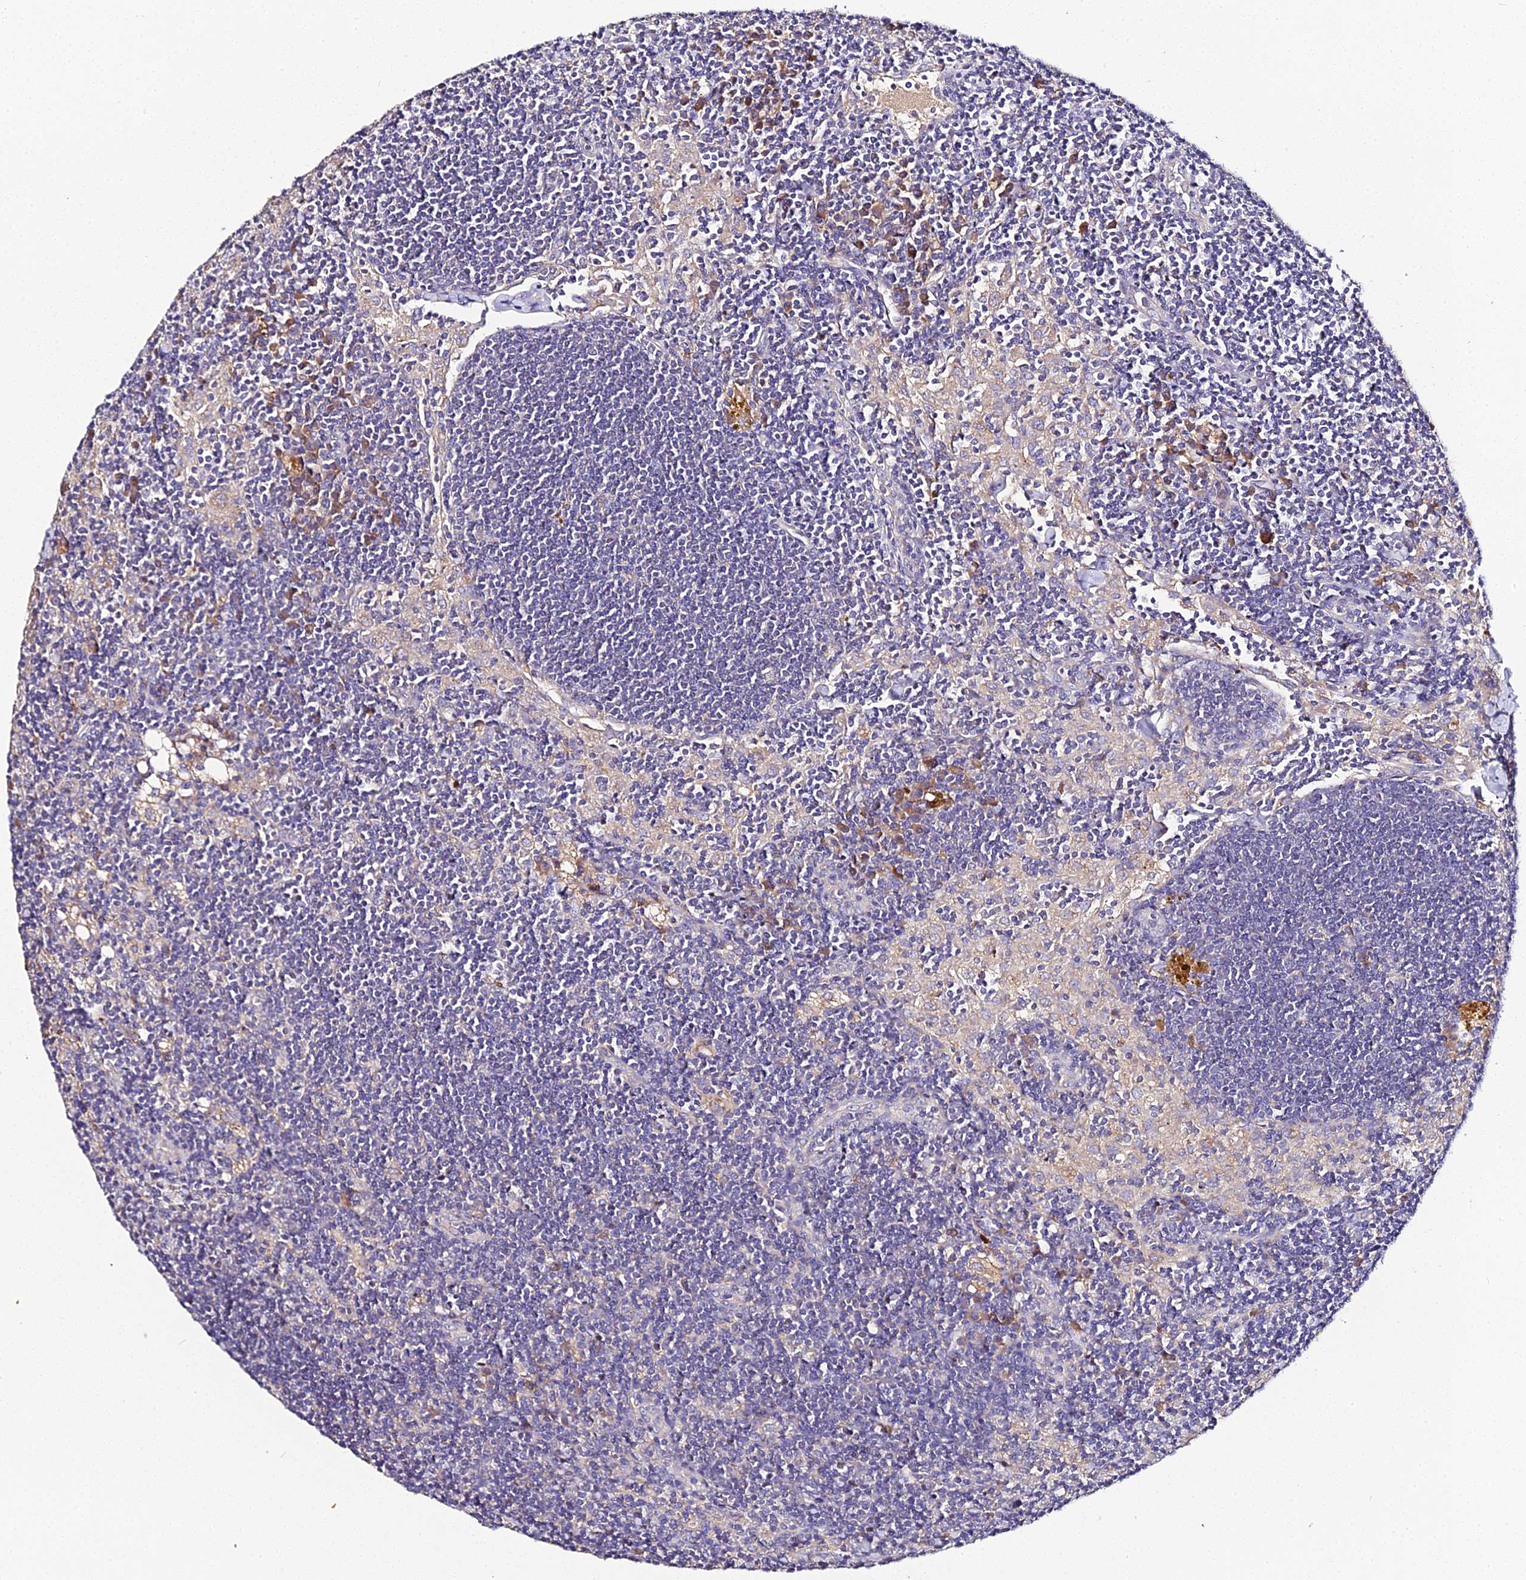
{"staining": {"intensity": "negative", "quantity": "none", "location": "none"}, "tissue": "lymph node", "cell_type": "Germinal center cells", "image_type": "normal", "snomed": [{"axis": "morphology", "description": "Normal tissue, NOS"}, {"axis": "topography", "description": "Lymph node"}], "caption": "High magnification brightfield microscopy of benign lymph node stained with DAB (3,3'-diaminobenzidine) (brown) and counterstained with hematoxylin (blue): germinal center cells show no significant expression.", "gene": "SCX", "patient": {"sex": "male", "age": 24}}